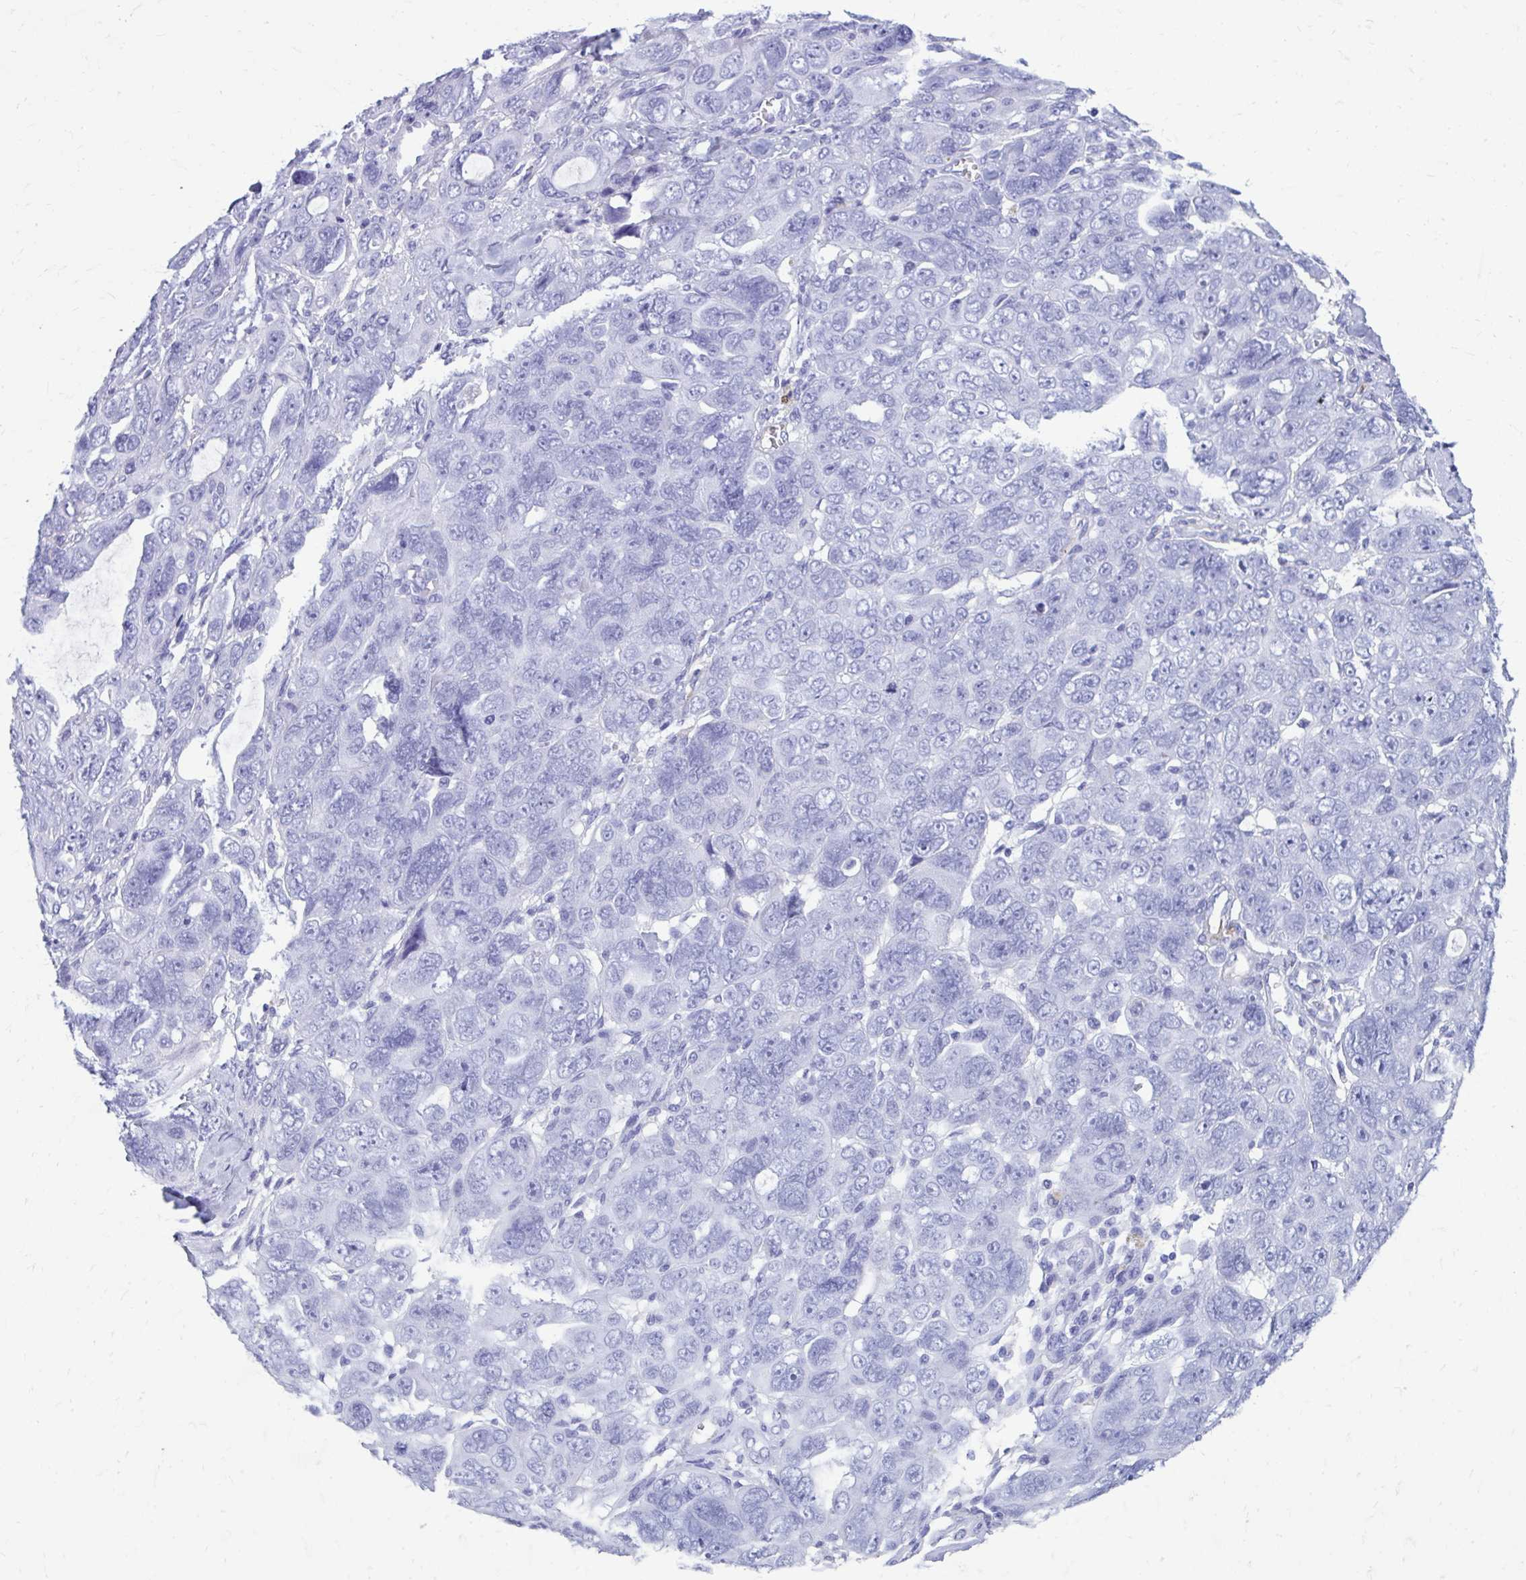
{"staining": {"intensity": "negative", "quantity": "none", "location": "none"}, "tissue": "ovarian cancer", "cell_type": "Tumor cells", "image_type": "cancer", "snomed": [{"axis": "morphology", "description": "Cystadenocarcinoma, serous, NOS"}, {"axis": "topography", "description": "Ovary"}], "caption": "Image shows no significant protein staining in tumor cells of serous cystadenocarcinoma (ovarian).", "gene": "SMIM9", "patient": {"sex": "female", "age": 63}}